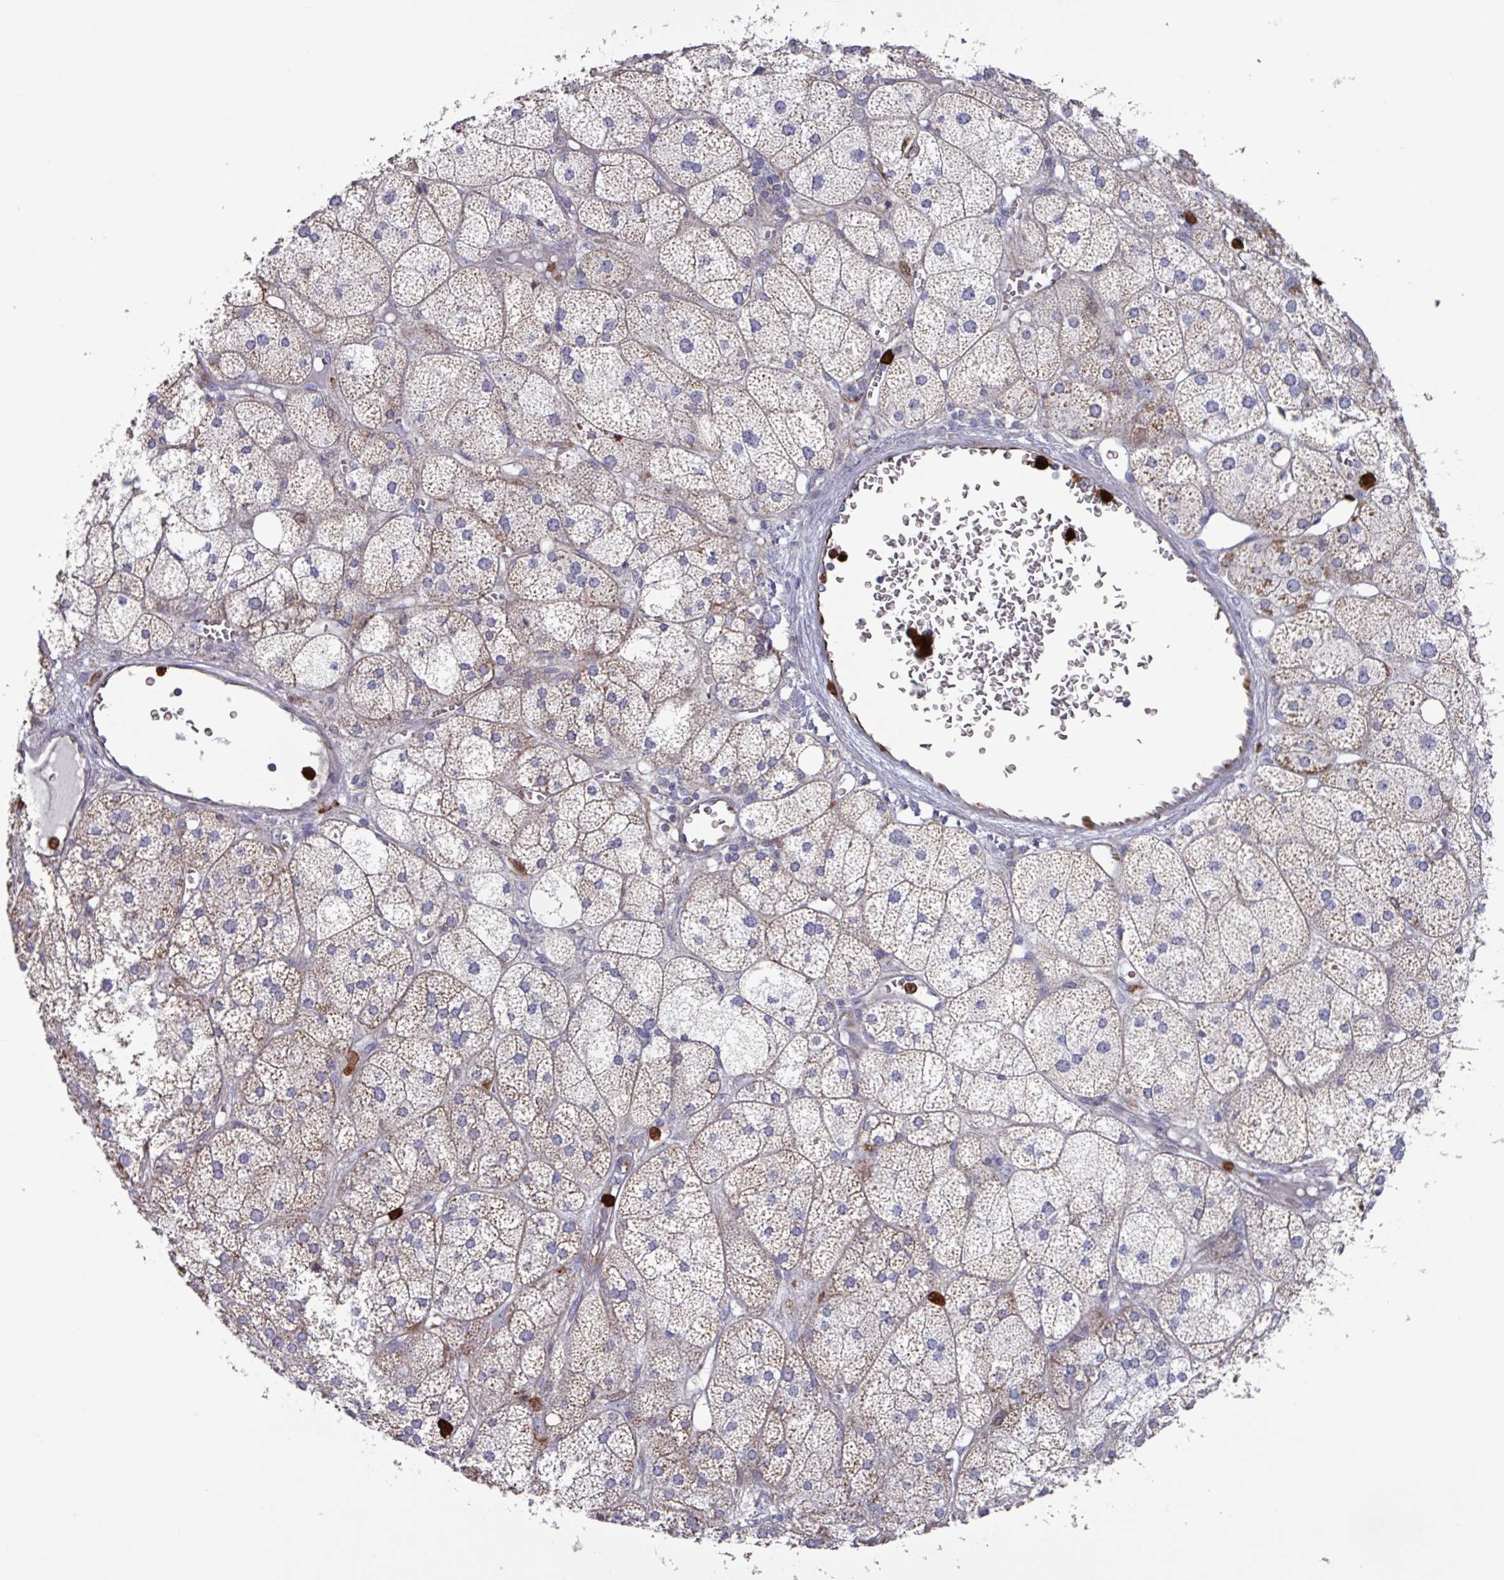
{"staining": {"intensity": "moderate", "quantity": "25%-75%", "location": "cytoplasmic/membranous"}, "tissue": "adrenal gland", "cell_type": "Glandular cells", "image_type": "normal", "snomed": [{"axis": "morphology", "description": "Normal tissue, NOS"}, {"axis": "topography", "description": "Adrenal gland"}], "caption": "Immunohistochemical staining of normal adrenal gland exhibits 25%-75% levels of moderate cytoplasmic/membranous protein expression in approximately 25%-75% of glandular cells.", "gene": "UQCC2", "patient": {"sex": "female", "age": 61}}